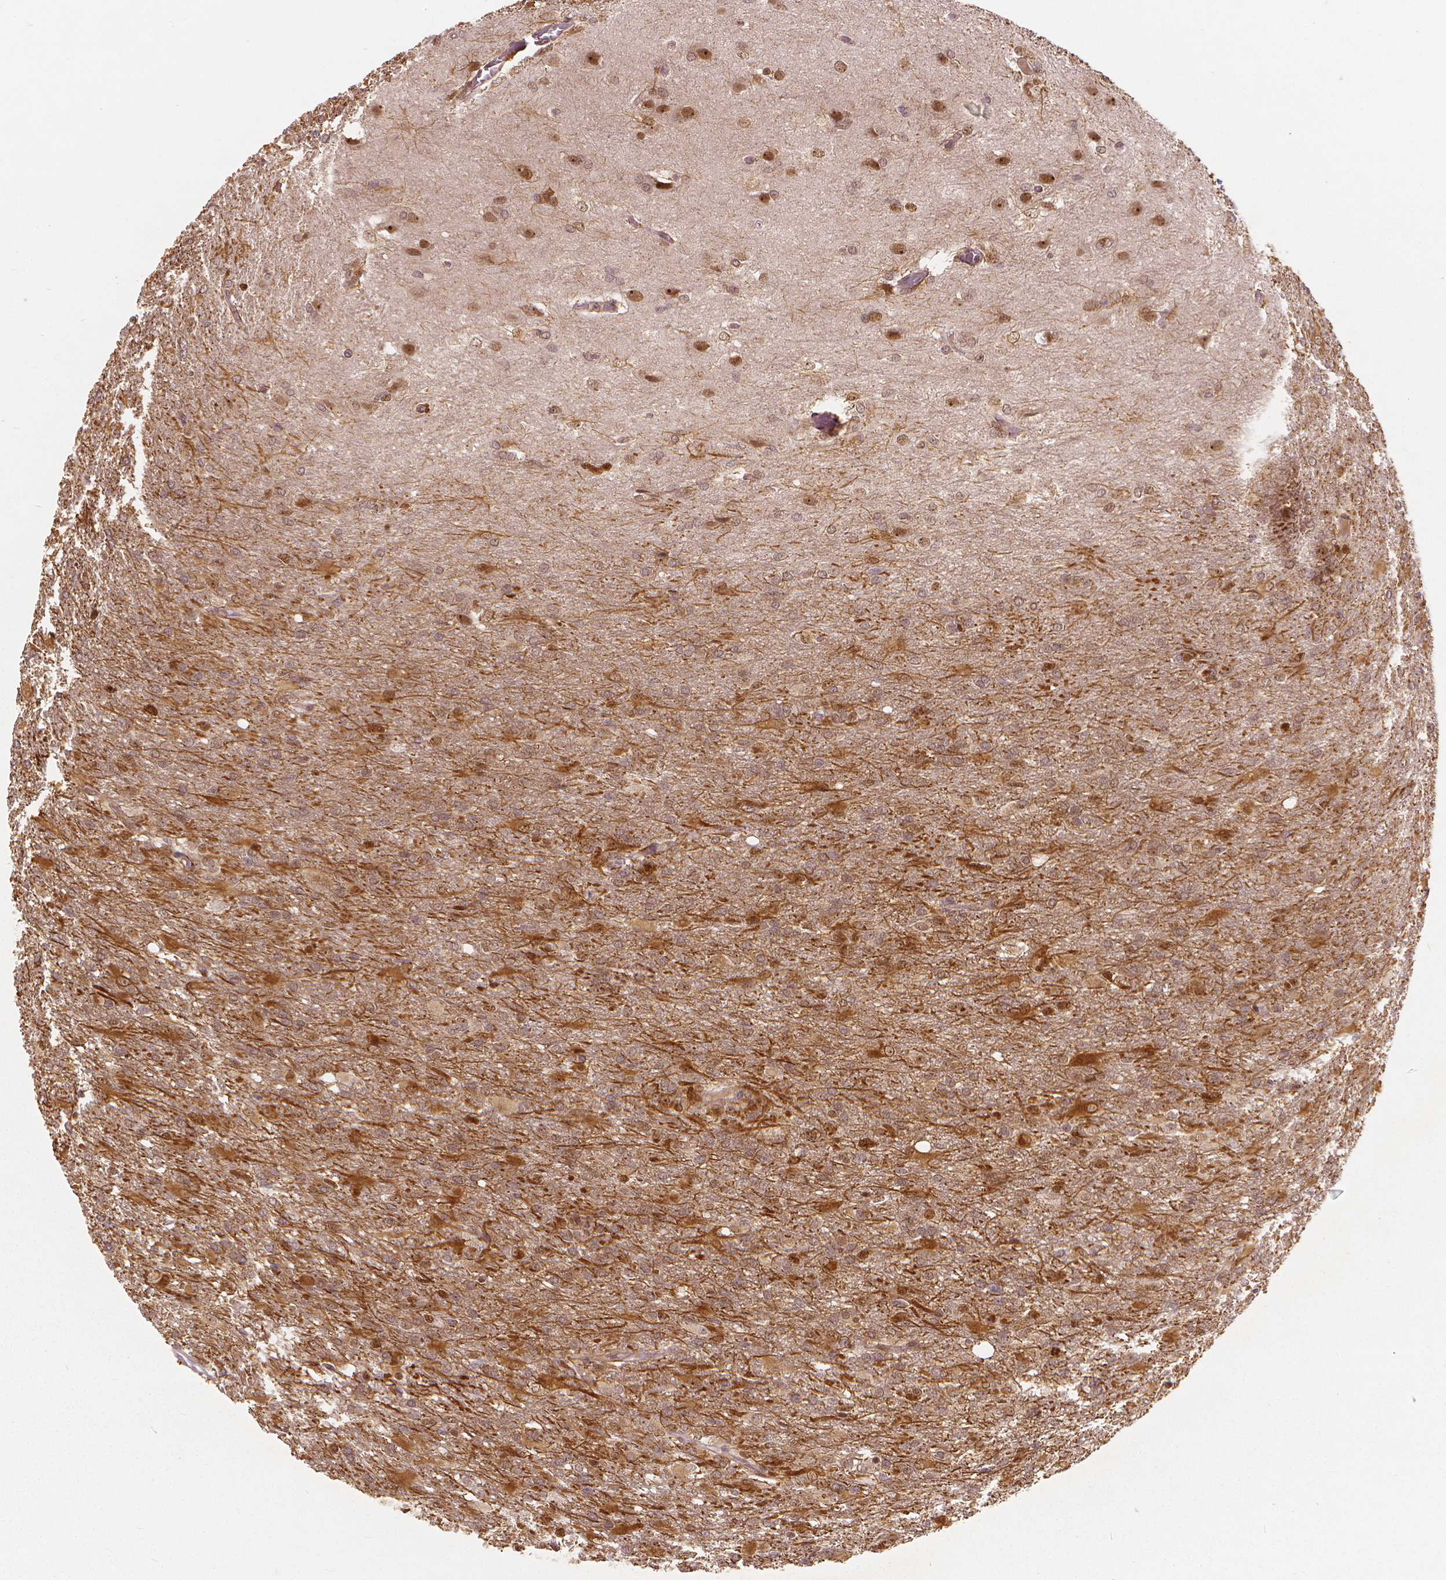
{"staining": {"intensity": "moderate", "quantity": "25%-75%", "location": "nuclear"}, "tissue": "glioma", "cell_type": "Tumor cells", "image_type": "cancer", "snomed": [{"axis": "morphology", "description": "Glioma, malignant, High grade"}, {"axis": "topography", "description": "Brain"}], "caption": "Moderate nuclear protein staining is identified in about 25%-75% of tumor cells in malignant glioma (high-grade).", "gene": "NSD2", "patient": {"sex": "male", "age": 68}}